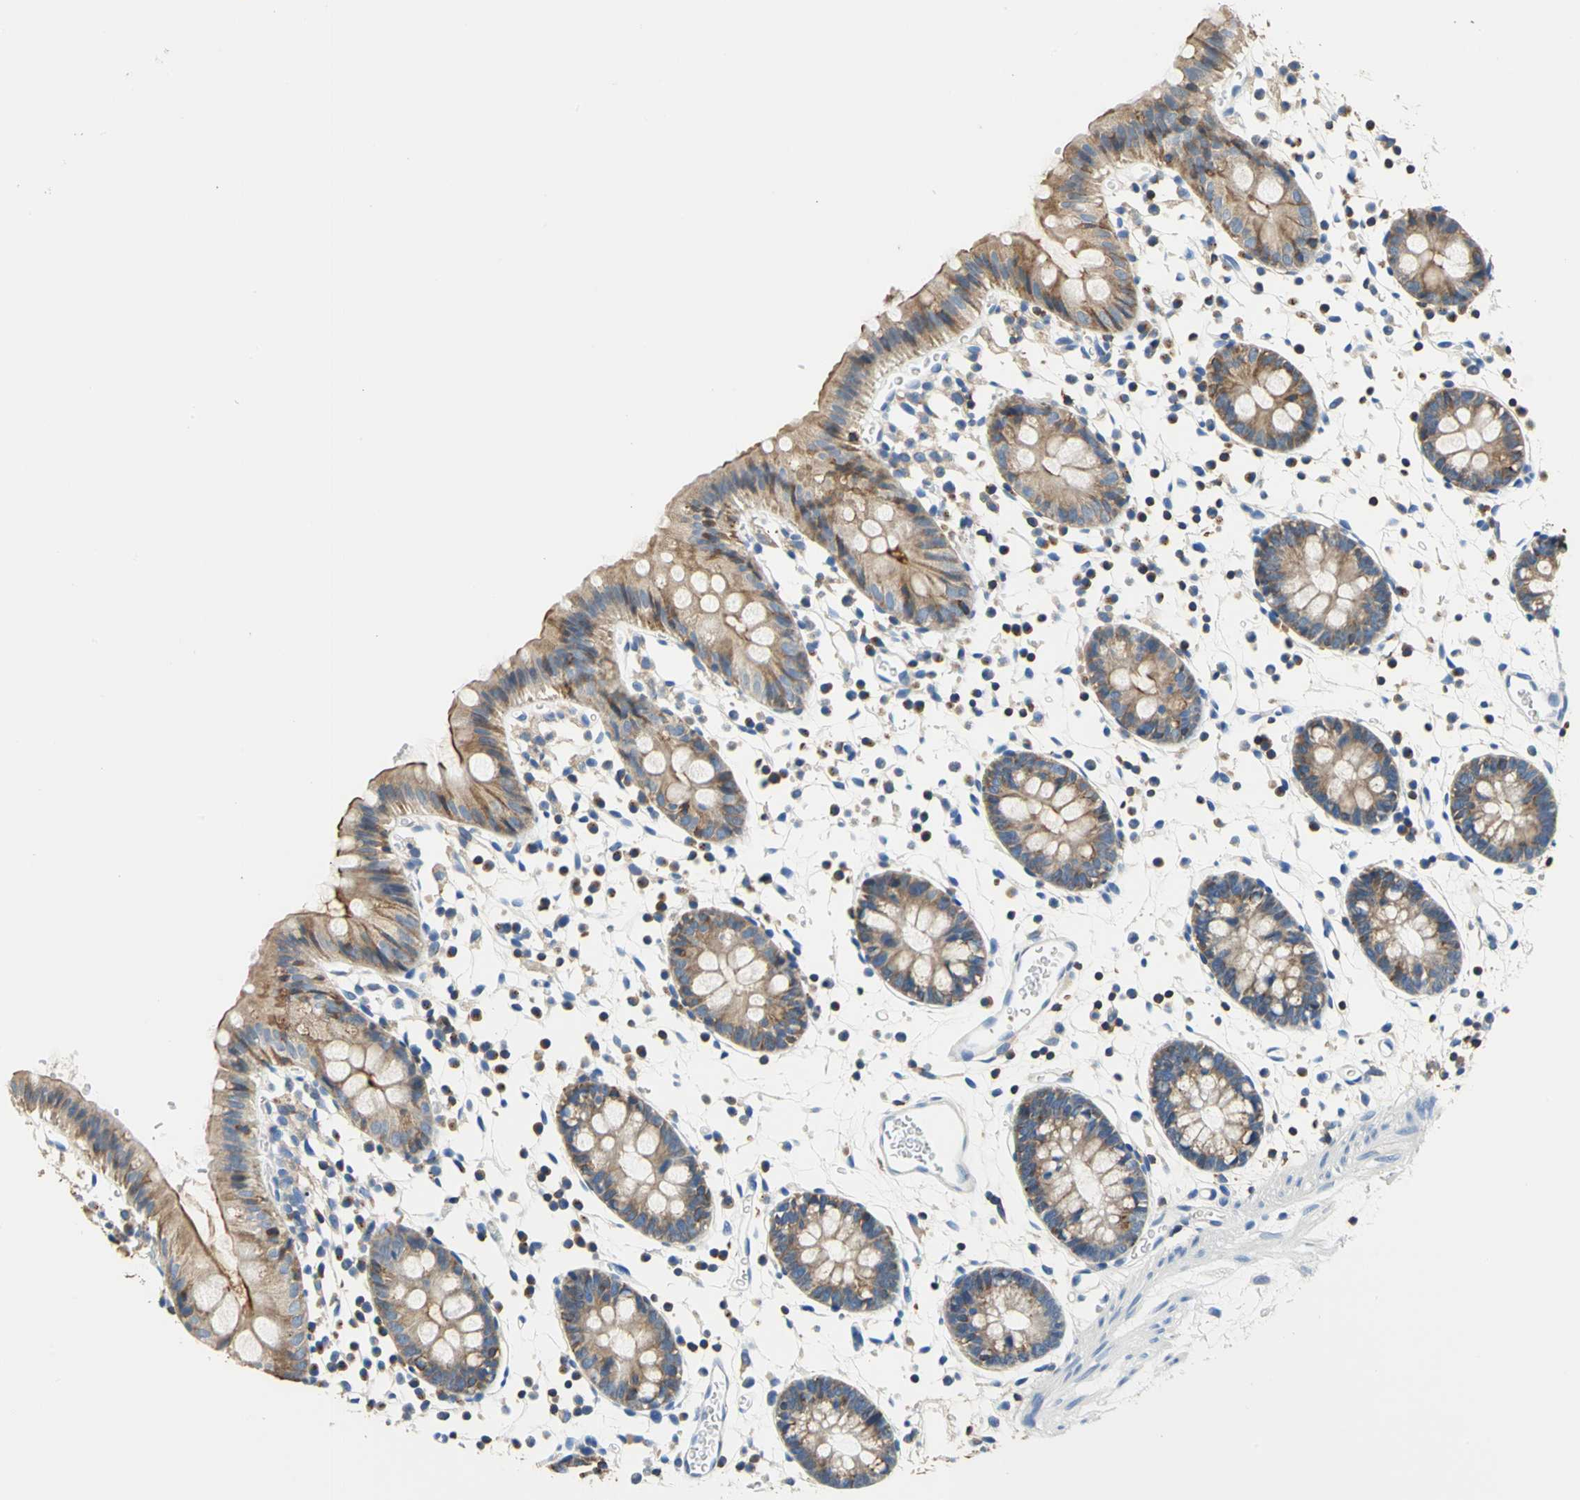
{"staining": {"intensity": "negative", "quantity": "none", "location": "none"}, "tissue": "colon", "cell_type": "Endothelial cells", "image_type": "normal", "snomed": [{"axis": "morphology", "description": "Normal tissue, NOS"}, {"axis": "topography", "description": "Colon"}], "caption": "The photomicrograph exhibits no significant positivity in endothelial cells of colon. (DAB immunohistochemistry visualized using brightfield microscopy, high magnification).", "gene": "SEPTIN11", "patient": {"sex": "male", "age": 14}}